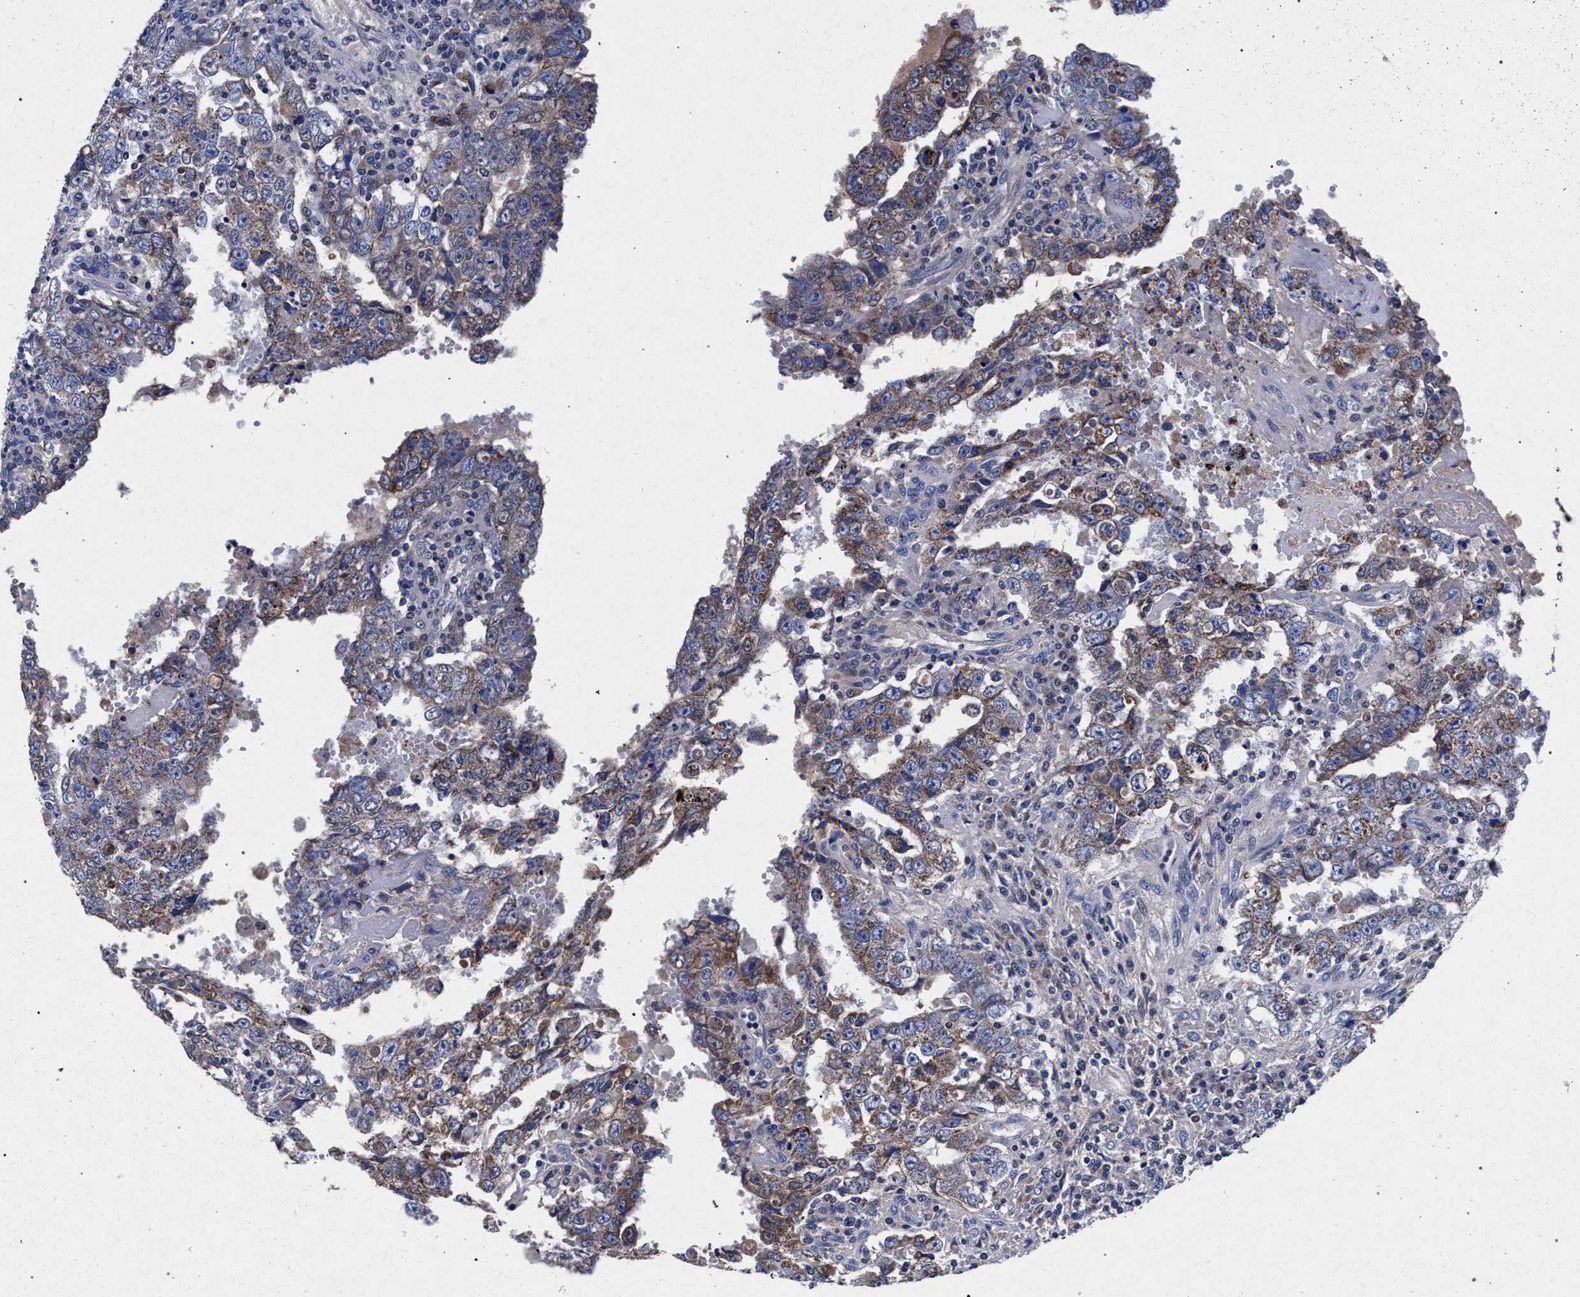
{"staining": {"intensity": "weak", "quantity": "25%-75%", "location": "cytoplasmic/membranous"}, "tissue": "testis cancer", "cell_type": "Tumor cells", "image_type": "cancer", "snomed": [{"axis": "morphology", "description": "Carcinoma, Embryonal, NOS"}, {"axis": "topography", "description": "Testis"}], "caption": "Testis embryonal carcinoma stained for a protein (brown) displays weak cytoplasmic/membranous positive positivity in approximately 25%-75% of tumor cells.", "gene": "HSD17B14", "patient": {"sex": "male", "age": 26}}